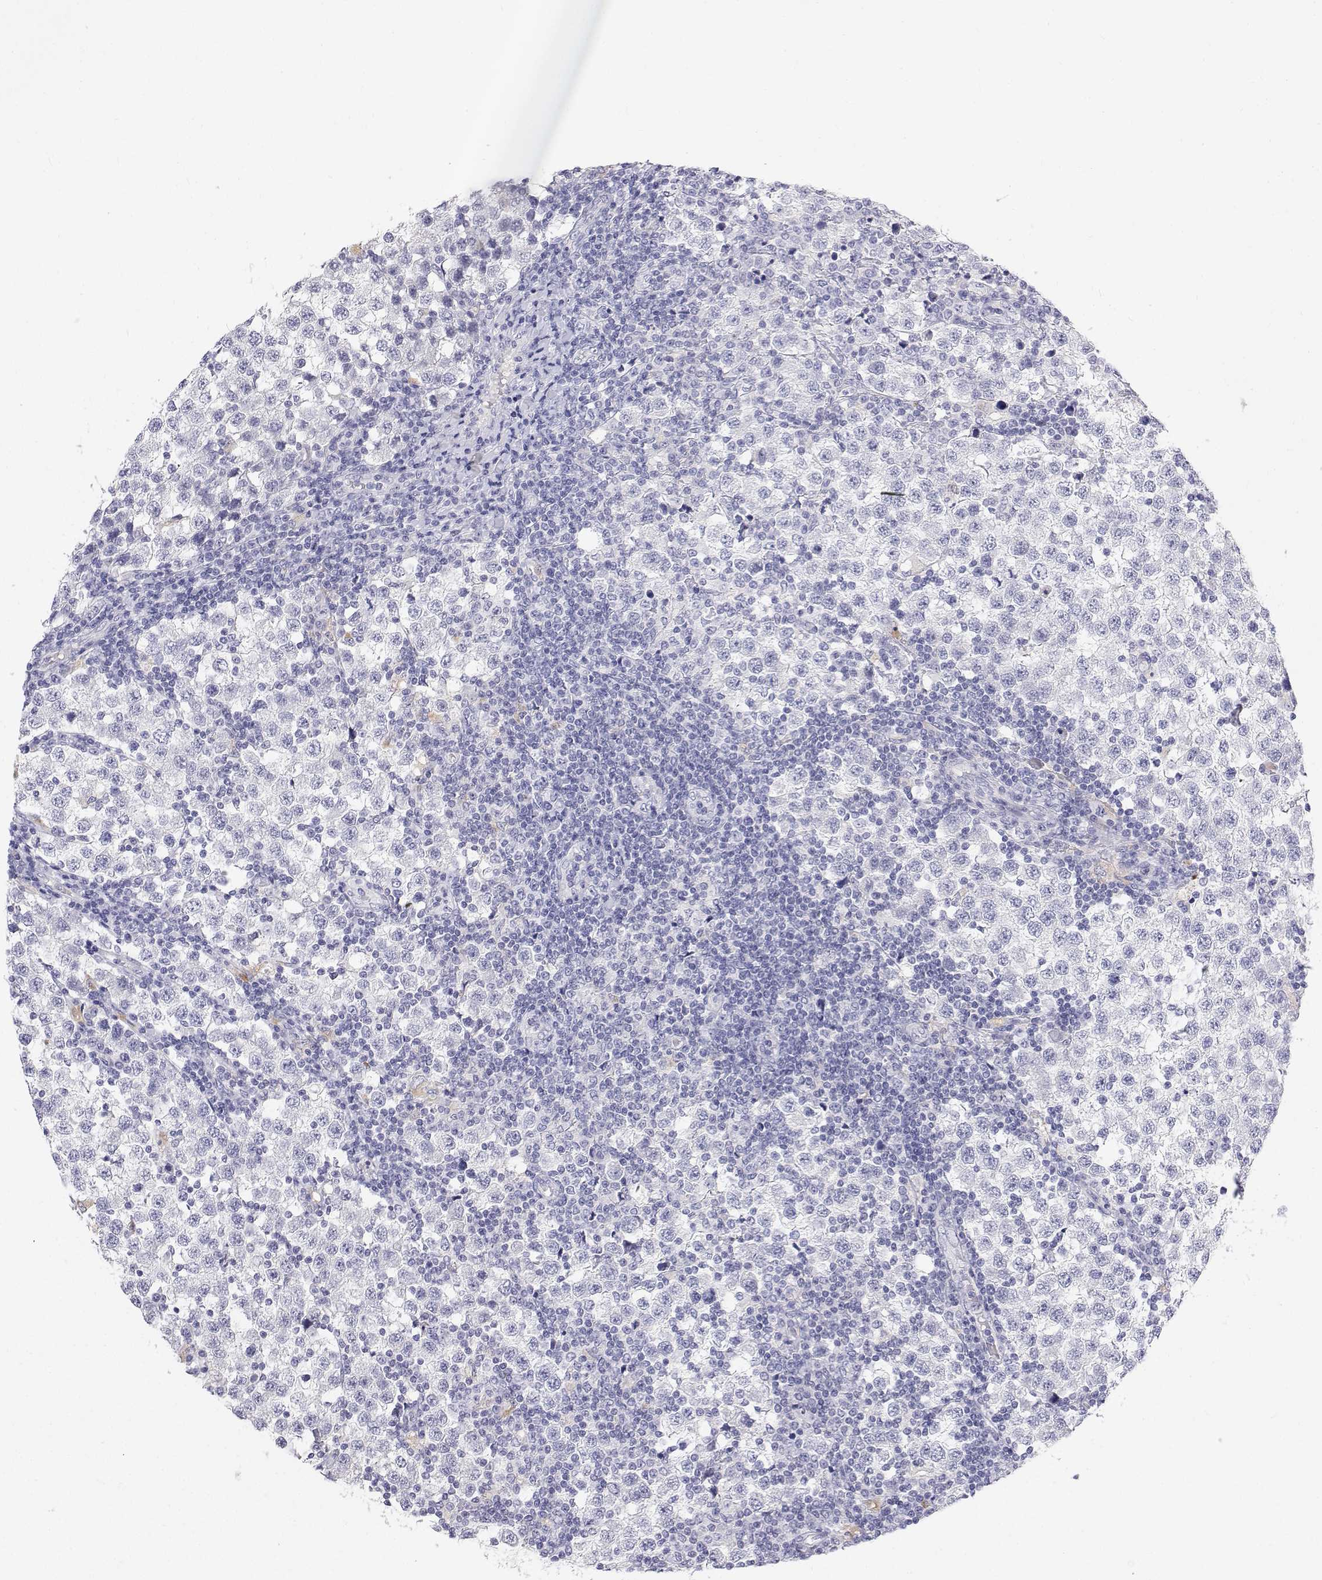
{"staining": {"intensity": "negative", "quantity": "none", "location": "none"}, "tissue": "testis cancer", "cell_type": "Tumor cells", "image_type": "cancer", "snomed": [{"axis": "morphology", "description": "Seminoma, NOS"}, {"axis": "topography", "description": "Testis"}], "caption": "DAB immunohistochemical staining of testis cancer (seminoma) demonstrates no significant staining in tumor cells.", "gene": "NCR2", "patient": {"sex": "male", "age": 34}}